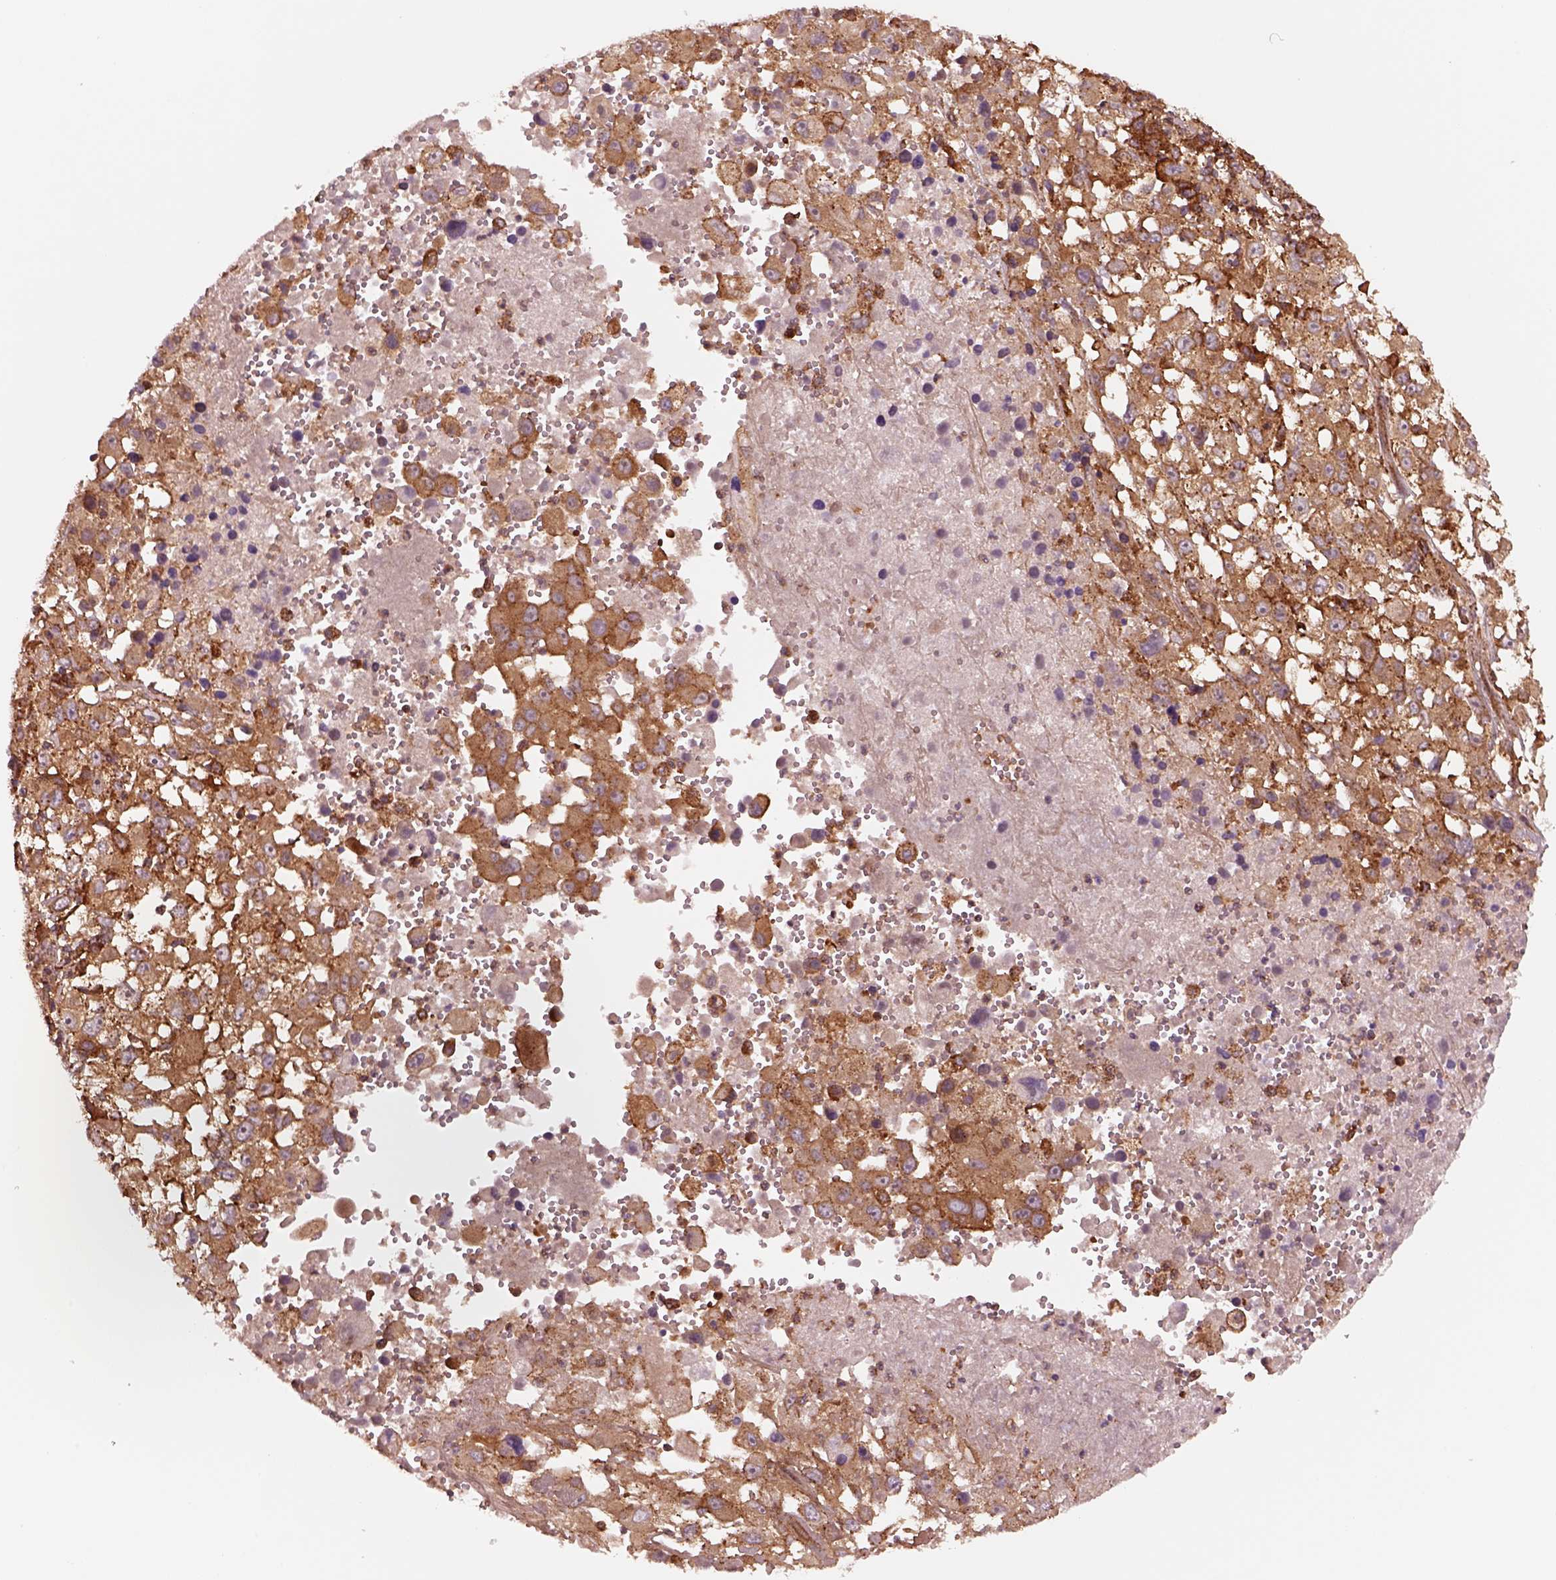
{"staining": {"intensity": "strong", "quantity": "25%-75%", "location": "cytoplasmic/membranous"}, "tissue": "melanoma", "cell_type": "Tumor cells", "image_type": "cancer", "snomed": [{"axis": "morphology", "description": "Malignant melanoma, Metastatic site"}, {"axis": "topography", "description": "Soft tissue"}], "caption": "There is high levels of strong cytoplasmic/membranous expression in tumor cells of melanoma, as demonstrated by immunohistochemical staining (brown color).", "gene": "WASHC2A", "patient": {"sex": "male", "age": 50}}